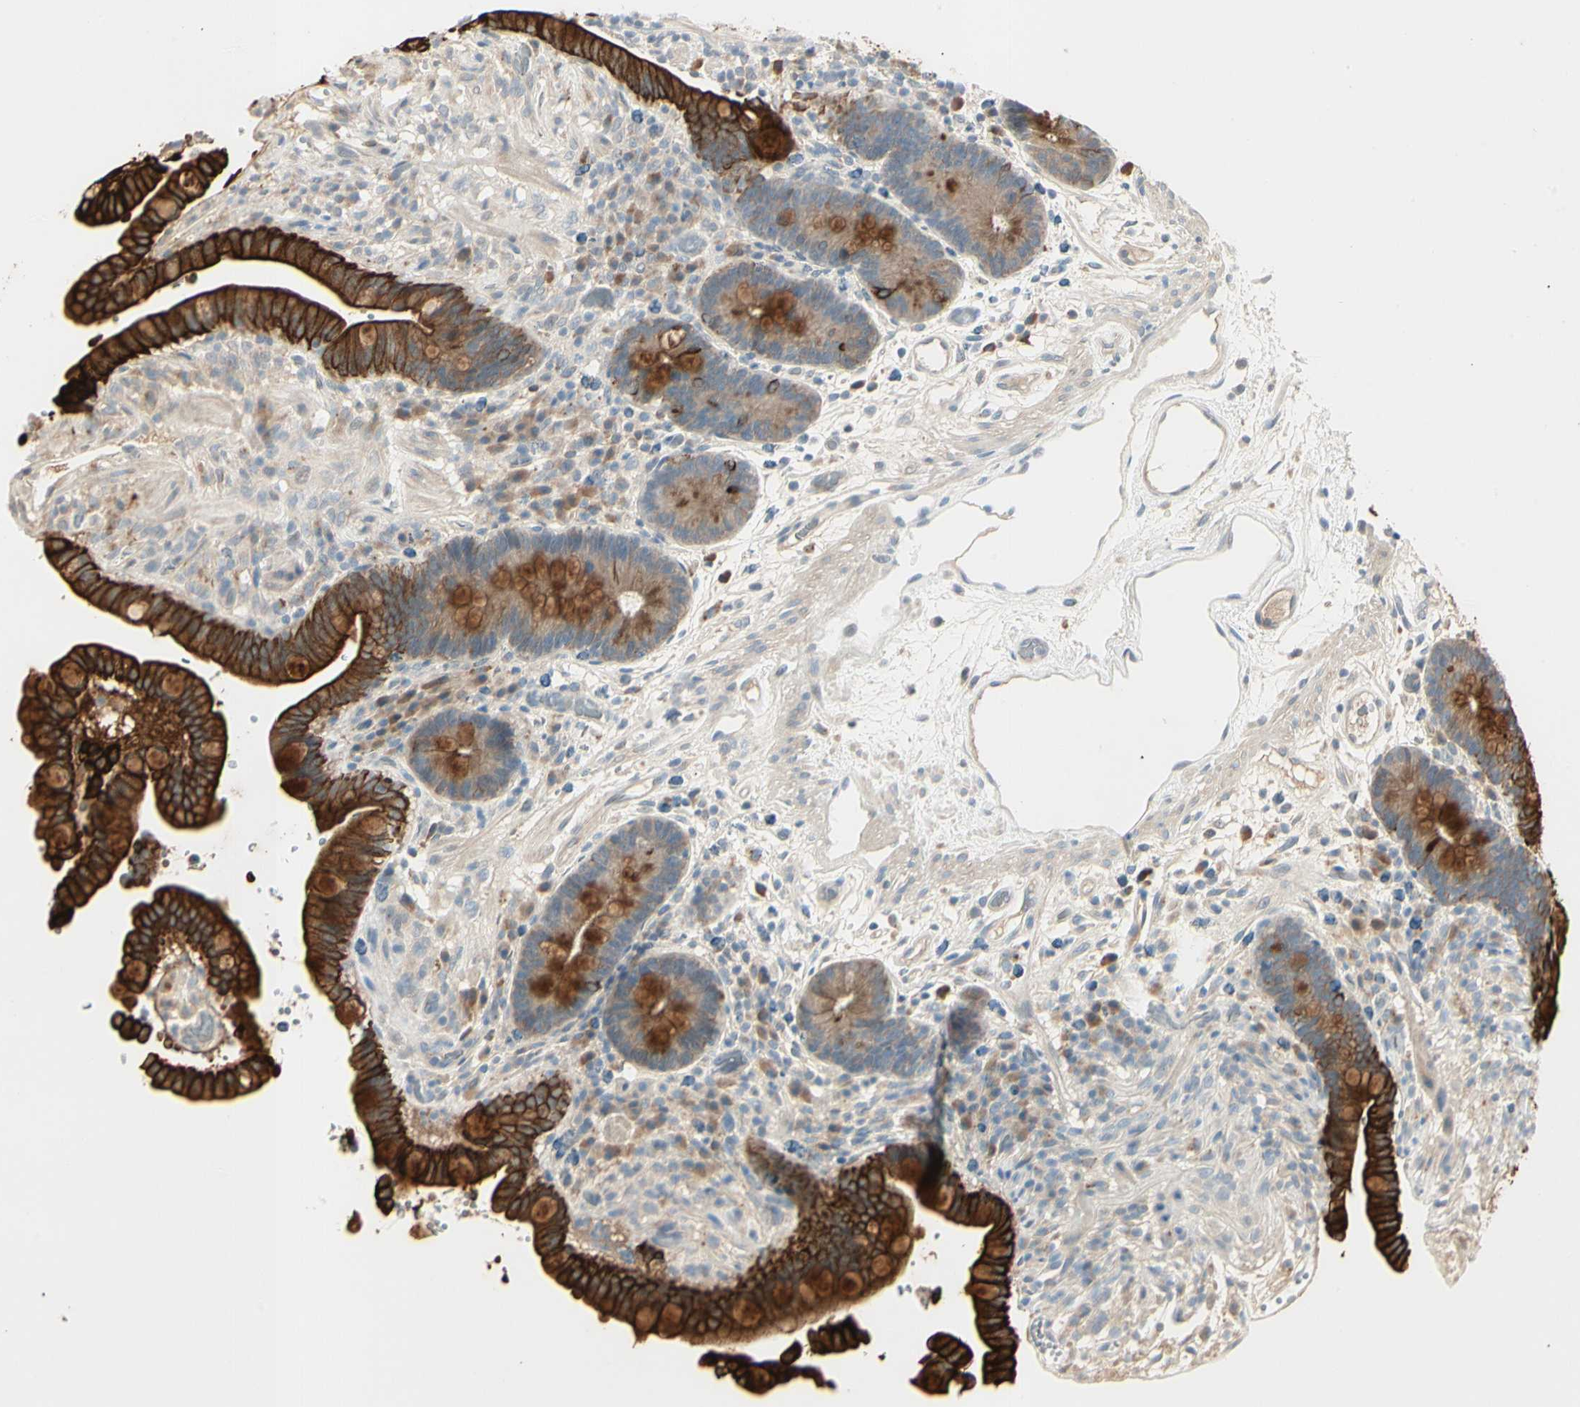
{"staining": {"intensity": "weak", "quantity": ">75%", "location": "cytoplasmic/membranous"}, "tissue": "colon", "cell_type": "Endothelial cells", "image_type": "normal", "snomed": [{"axis": "morphology", "description": "Normal tissue, NOS"}, {"axis": "topography", "description": "Colon"}], "caption": "Immunohistochemistry of normal colon reveals low levels of weak cytoplasmic/membranous staining in about >75% of endothelial cells. (IHC, brightfield microscopy, high magnification).", "gene": "SKIL", "patient": {"sex": "male", "age": 73}}